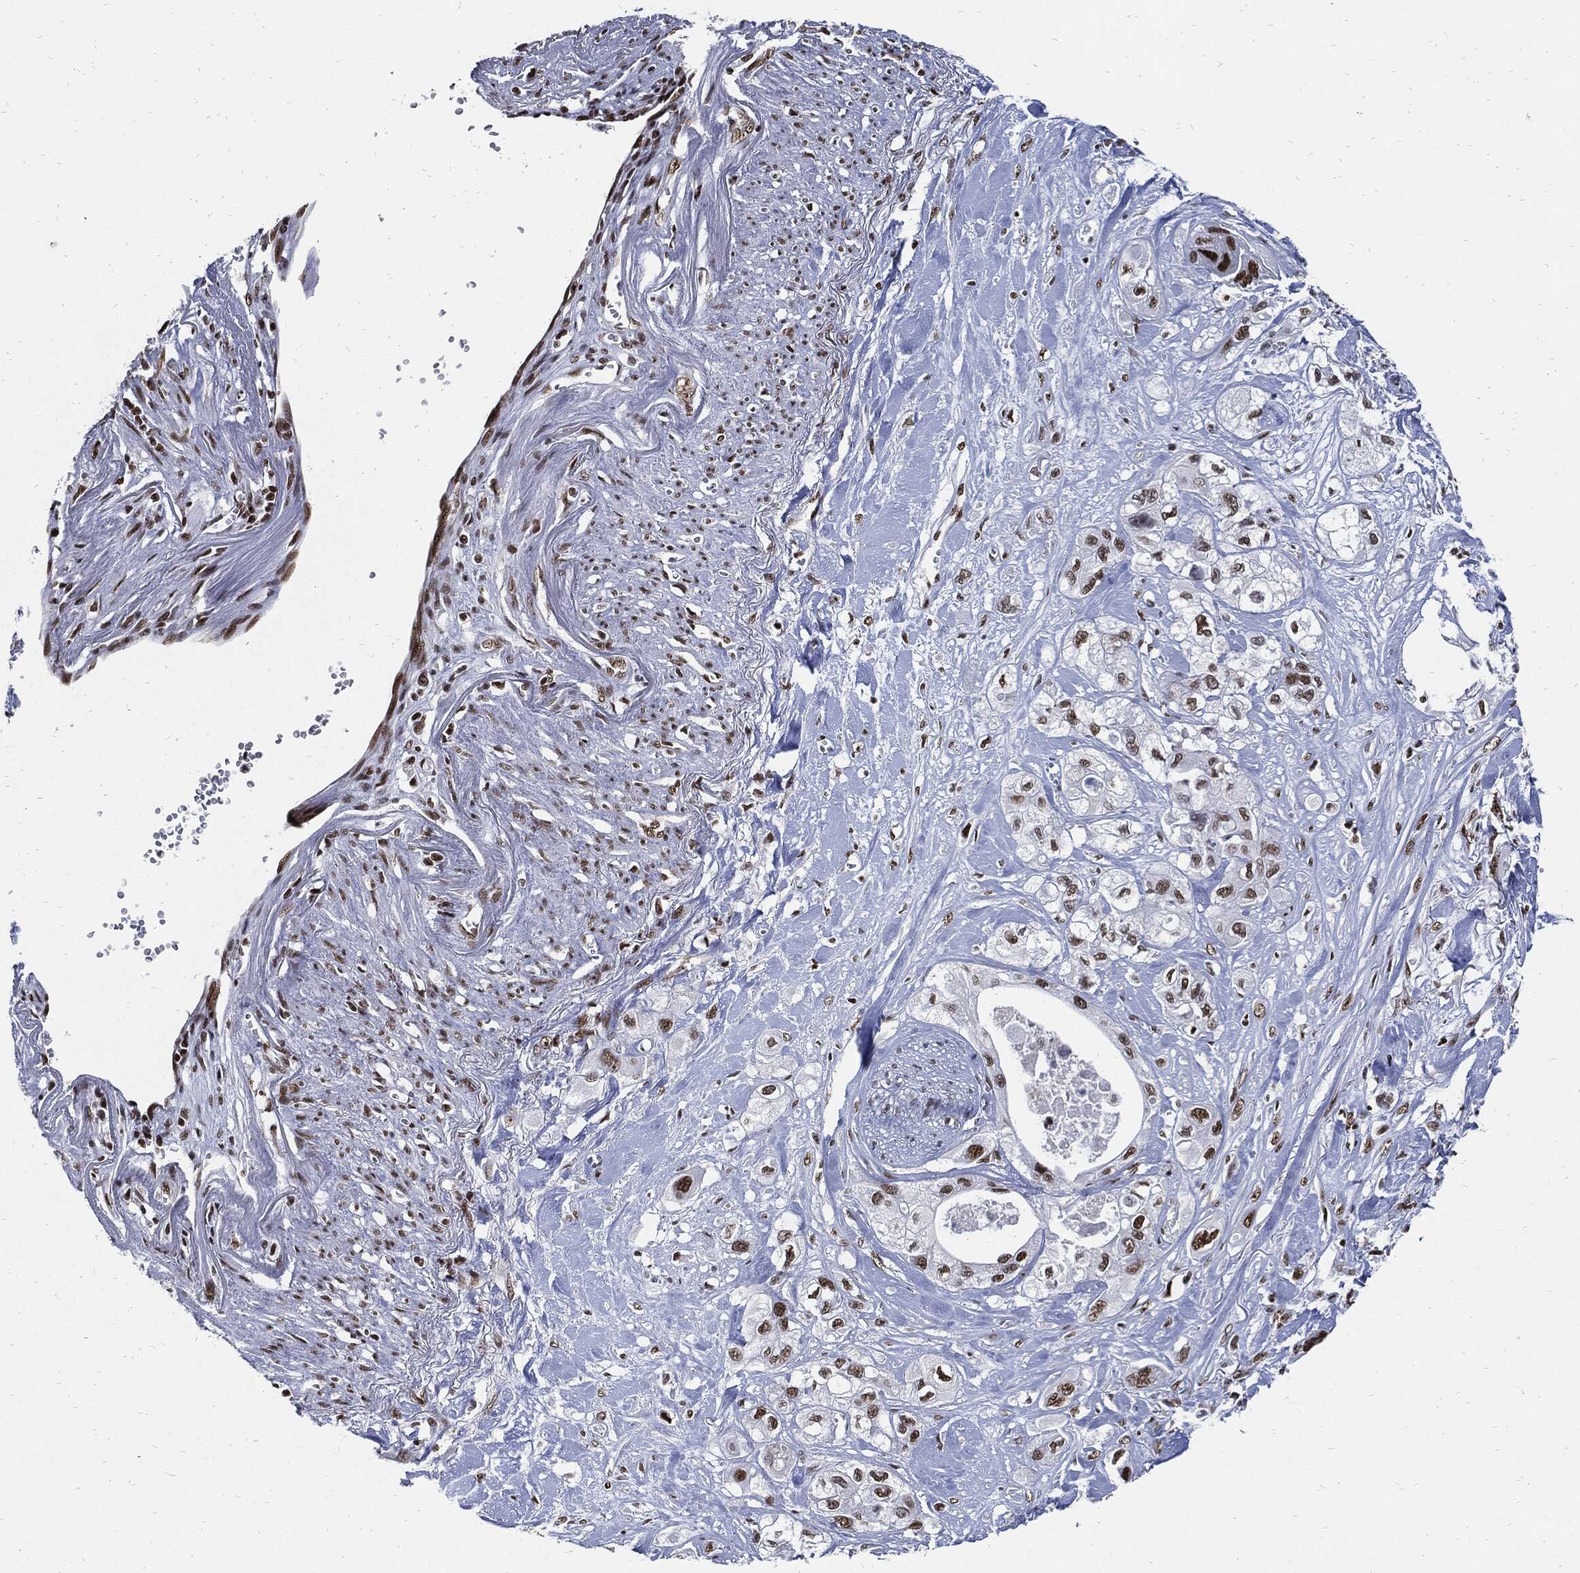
{"staining": {"intensity": "moderate", "quantity": "25%-75%", "location": "nuclear"}, "tissue": "pancreatic cancer", "cell_type": "Tumor cells", "image_type": "cancer", "snomed": [{"axis": "morphology", "description": "Adenocarcinoma, NOS"}, {"axis": "topography", "description": "Pancreas"}], "caption": "Immunohistochemical staining of pancreatic cancer demonstrates moderate nuclear protein expression in approximately 25%-75% of tumor cells. The protein is shown in brown color, while the nuclei are stained blue.", "gene": "TERF2", "patient": {"sex": "male", "age": 72}}